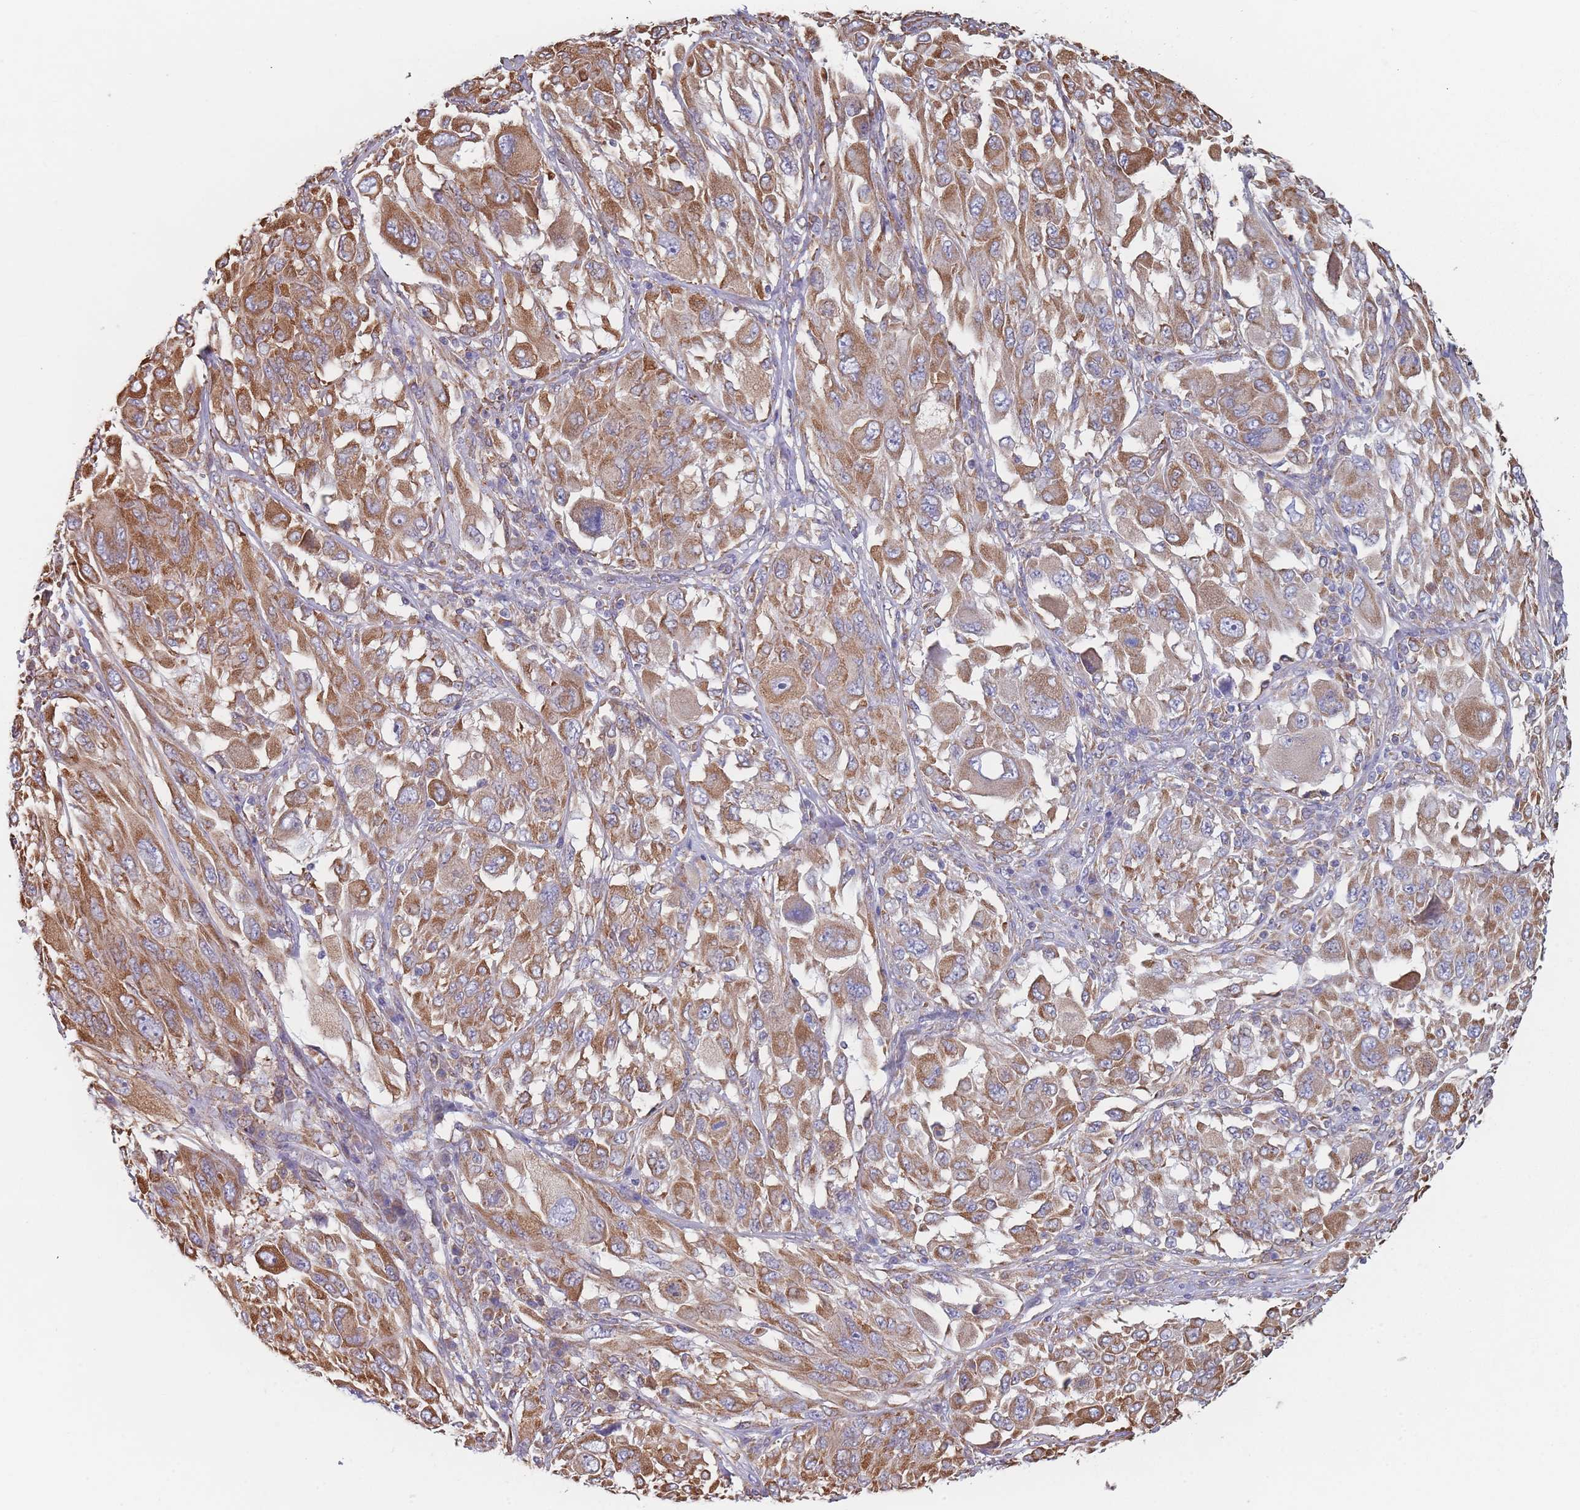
{"staining": {"intensity": "moderate", "quantity": ">75%", "location": "cytoplasmic/membranous"}, "tissue": "melanoma", "cell_type": "Tumor cells", "image_type": "cancer", "snomed": [{"axis": "morphology", "description": "Malignant melanoma, NOS"}, {"axis": "topography", "description": "Skin"}], "caption": "Immunohistochemistry of malignant melanoma shows medium levels of moderate cytoplasmic/membranous staining in about >75% of tumor cells.", "gene": "OR7C2", "patient": {"sex": "female", "age": 91}}